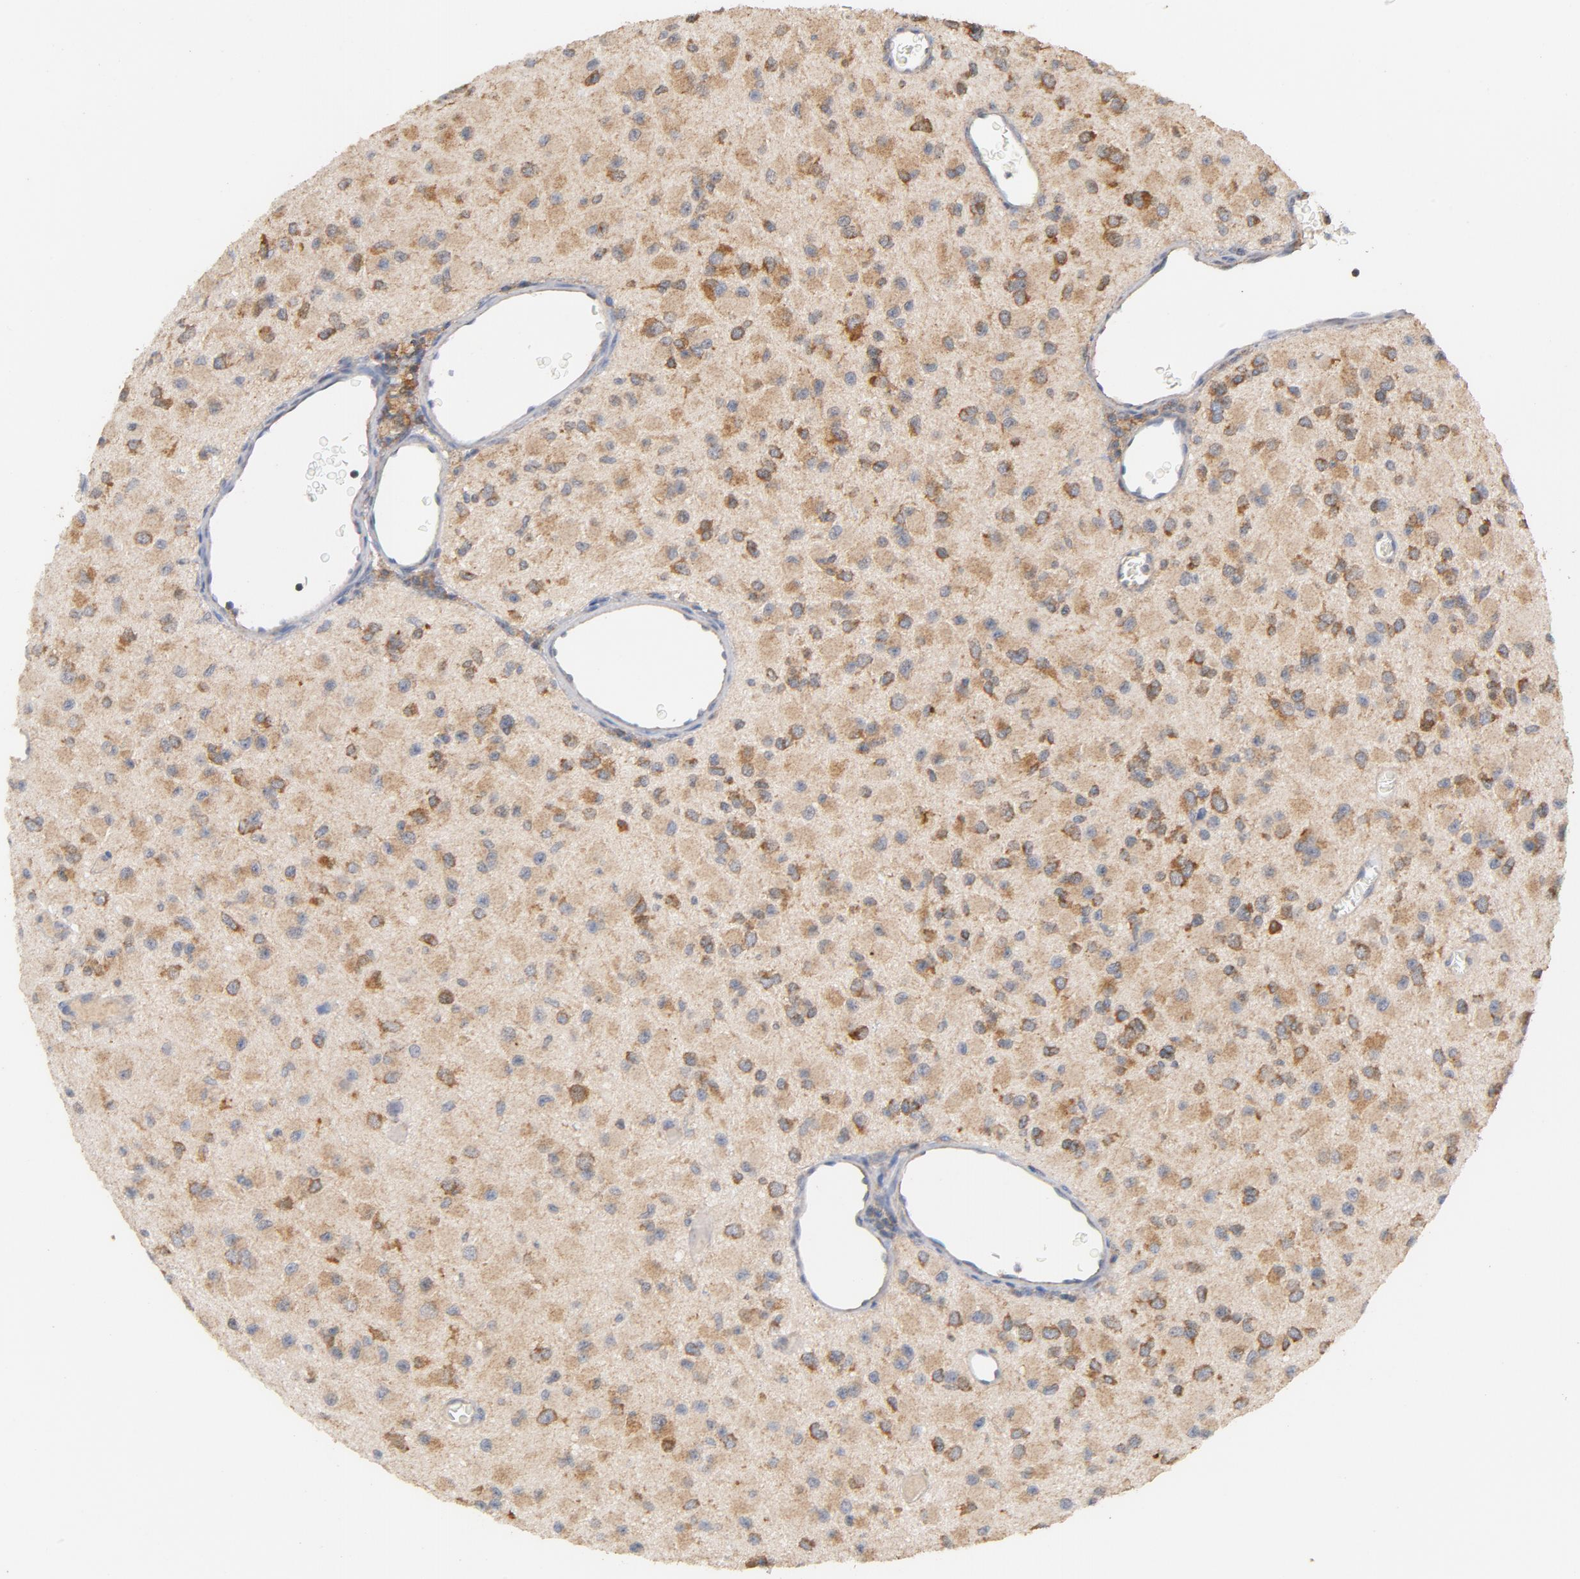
{"staining": {"intensity": "moderate", "quantity": ">75%", "location": "cytoplasmic/membranous"}, "tissue": "glioma", "cell_type": "Tumor cells", "image_type": "cancer", "snomed": [{"axis": "morphology", "description": "Glioma, malignant, Low grade"}, {"axis": "topography", "description": "Brain"}], "caption": "Protein expression analysis of malignant glioma (low-grade) shows moderate cytoplasmic/membranous staining in approximately >75% of tumor cells.", "gene": "DDX6", "patient": {"sex": "male", "age": 42}}